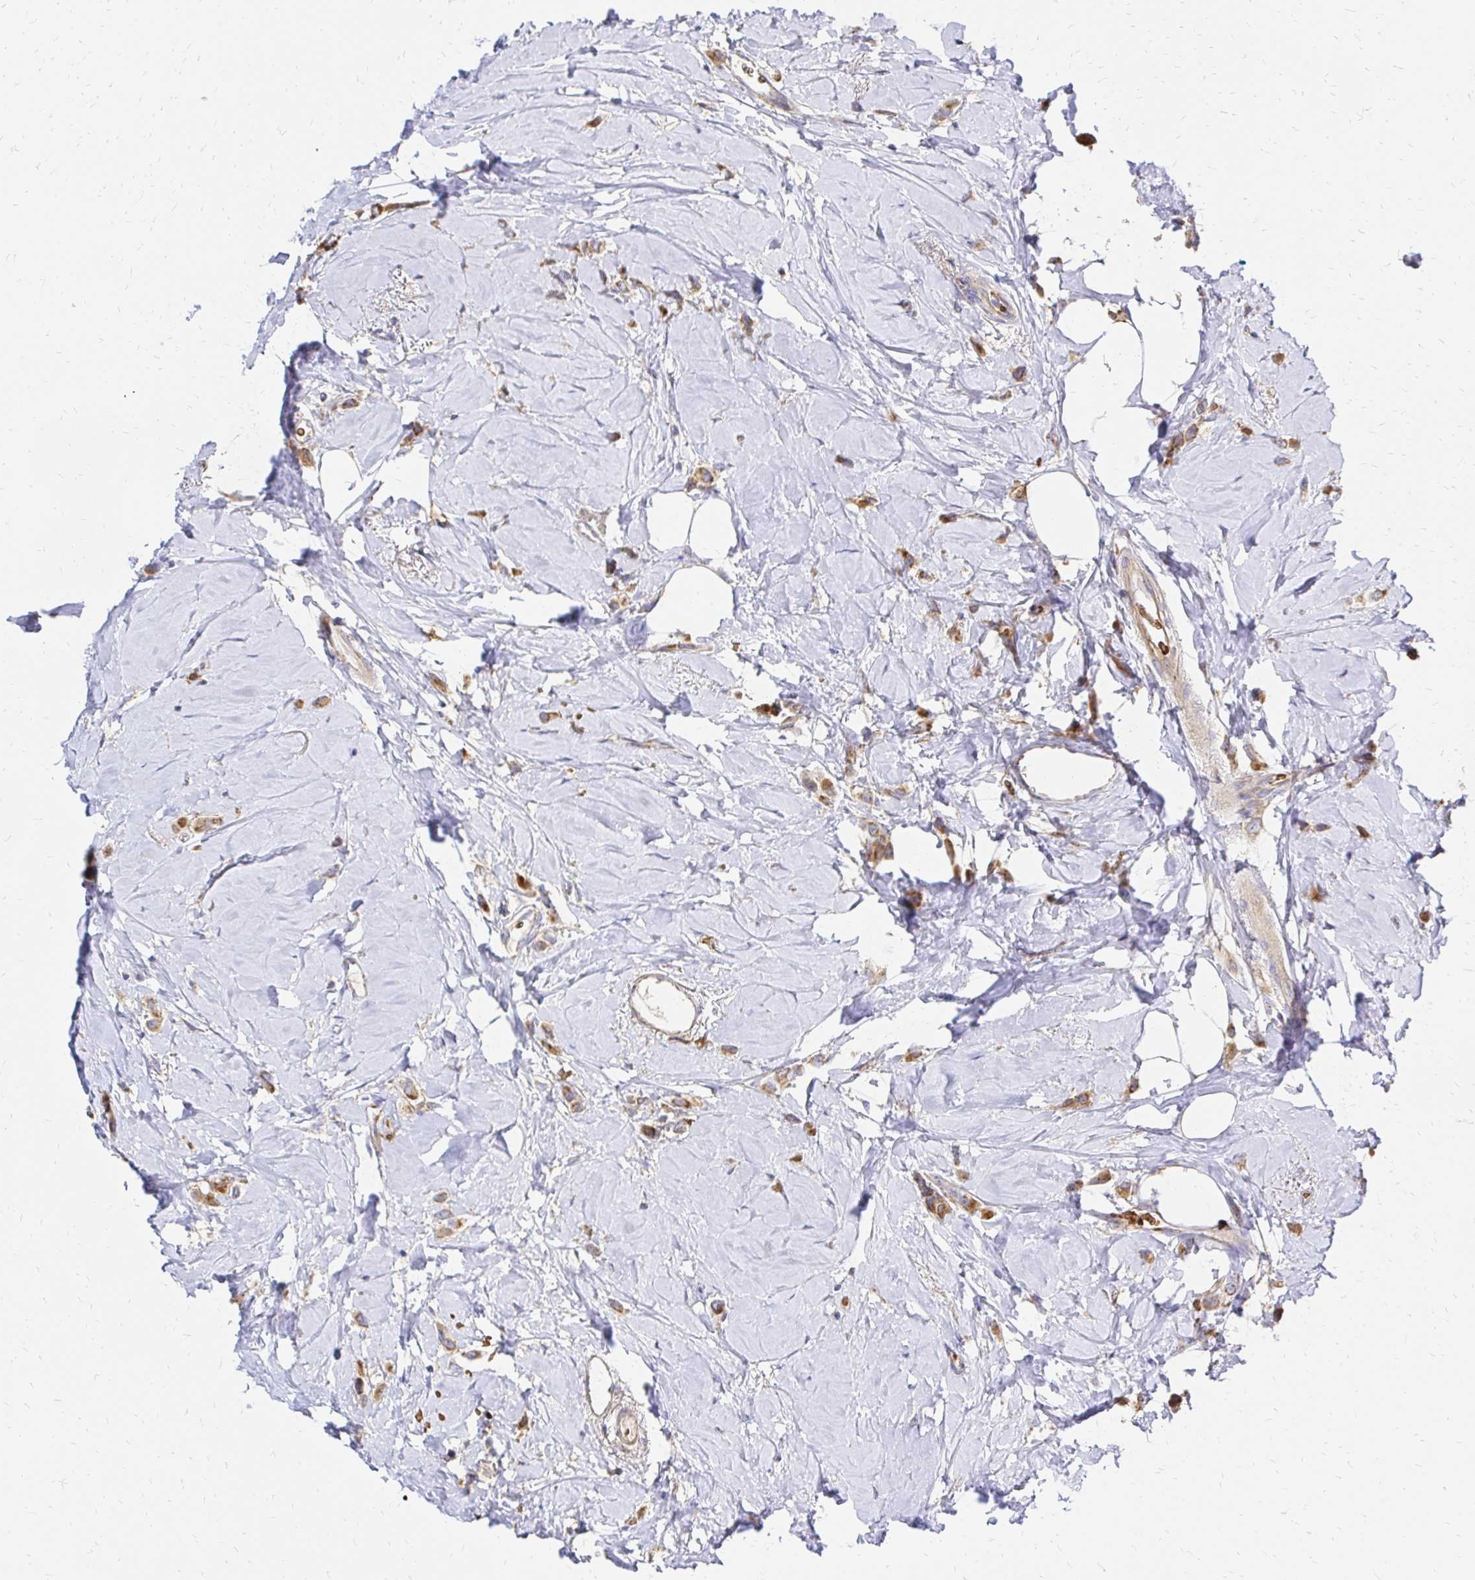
{"staining": {"intensity": "moderate", "quantity": ">75%", "location": "cytoplasmic/membranous"}, "tissue": "breast cancer", "cell_type": "Tumor cells", "image_type": "cancer", "snomed": [{"axis": "morphology", "description": "Lobular carcinoma"}, {"axis": "topography", "description": "Breast"}], "caption": "A medium amount of moderate cytoplasmic/membranous positivity is identified in approximately >75% of tumor cells in lobular carcinoma (breast) tissue.", "gene": "MRPL13", "patient": {"sex": "female", "age": 66}}